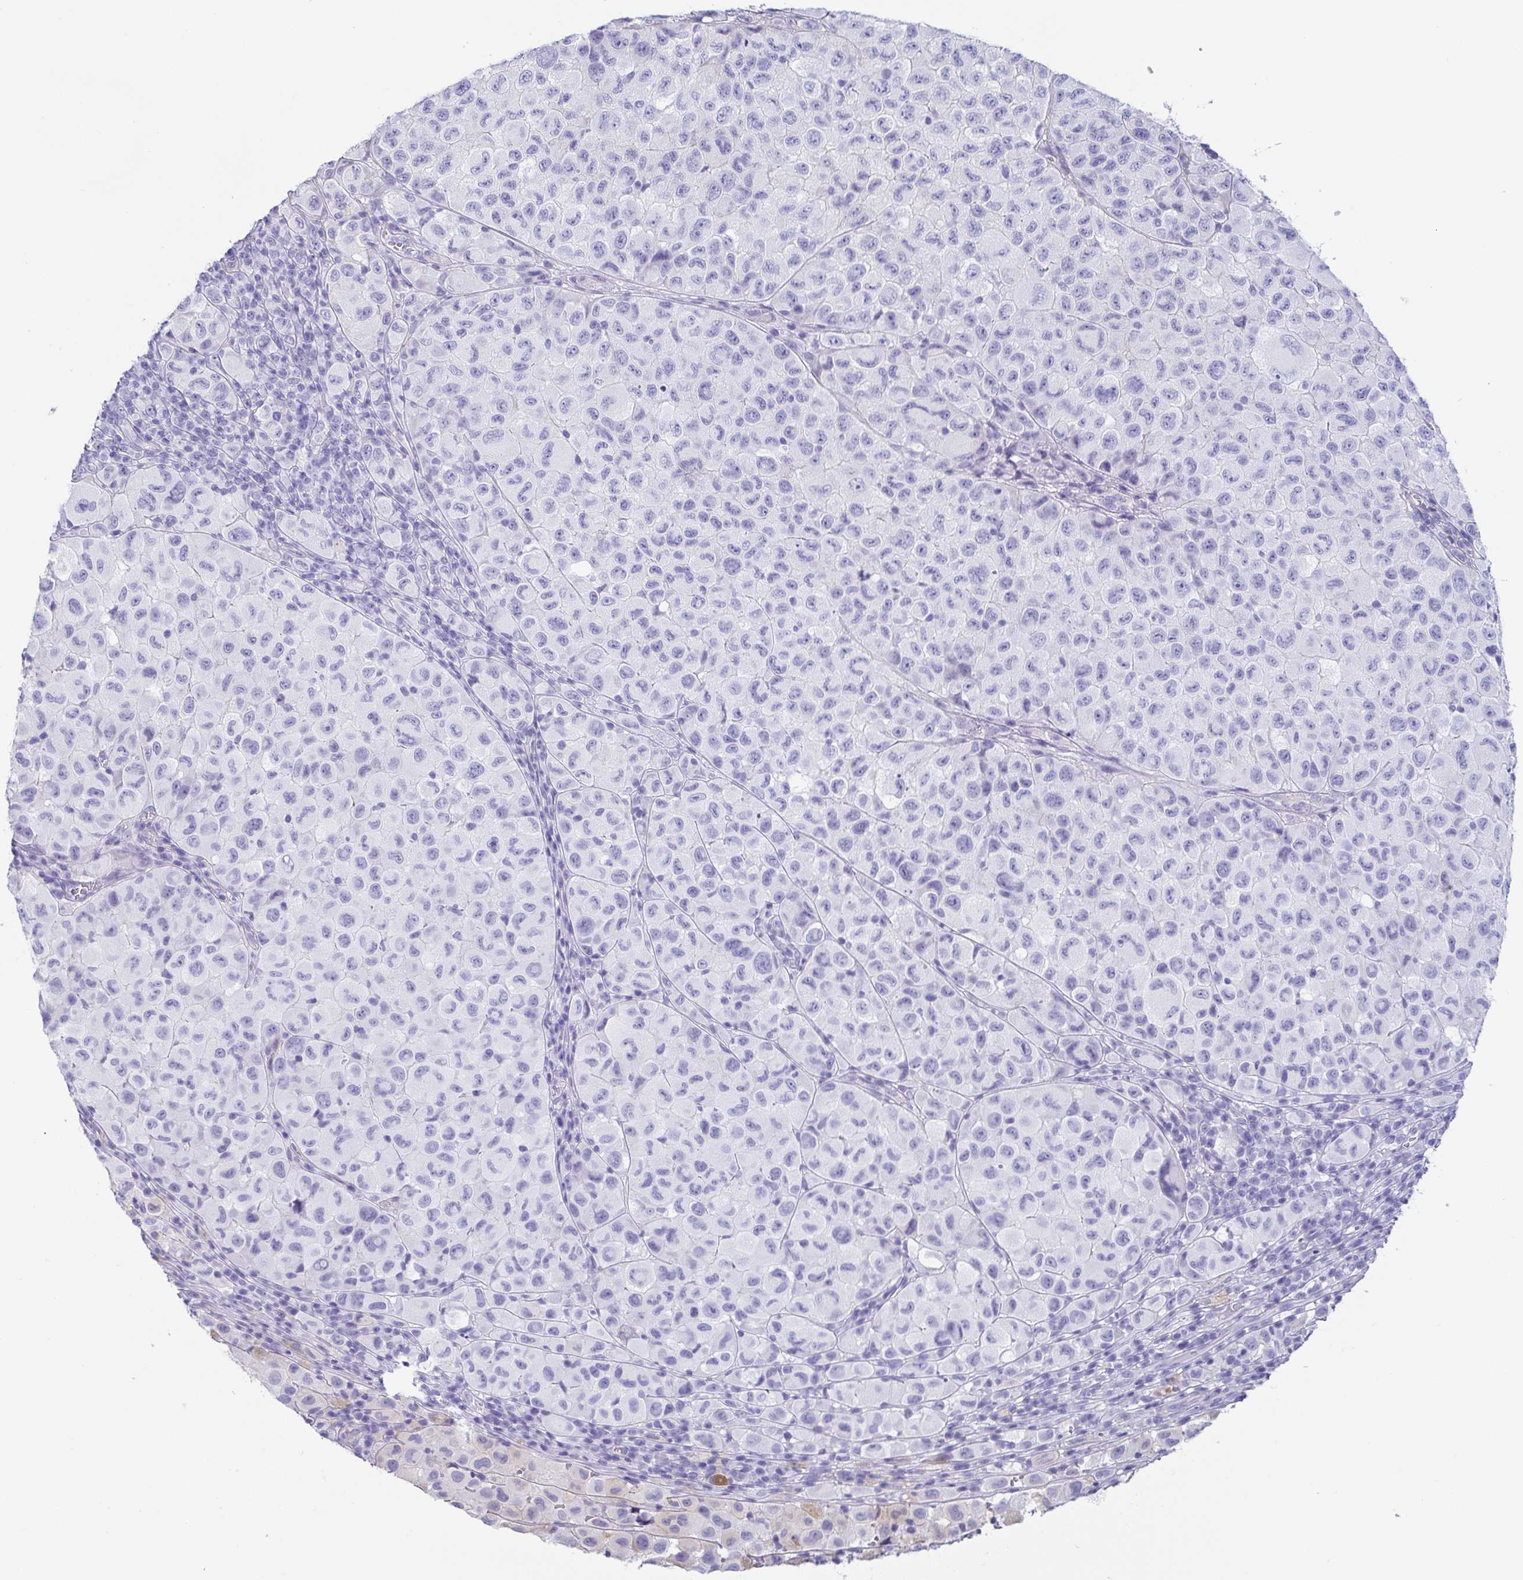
{"staining": {"intensity": "negative", "quantity": "none", "location": "none"}, "tissue": "melanoma", "cell_type": "Tumor cells", "image_type": "cancer", "snomed": [{"axis": "morphology", "description": "Malignant melanoma, NOS"}, {"axis": "topography", "description": "Skin"}], "caption": "DAB (3,3'-diaminobenzidine) immunohistochemical staining of melanoma shows no significant expression in tumor cells.", "gene": "PRR4", "patient": {"sex": "male", "age": 93}}